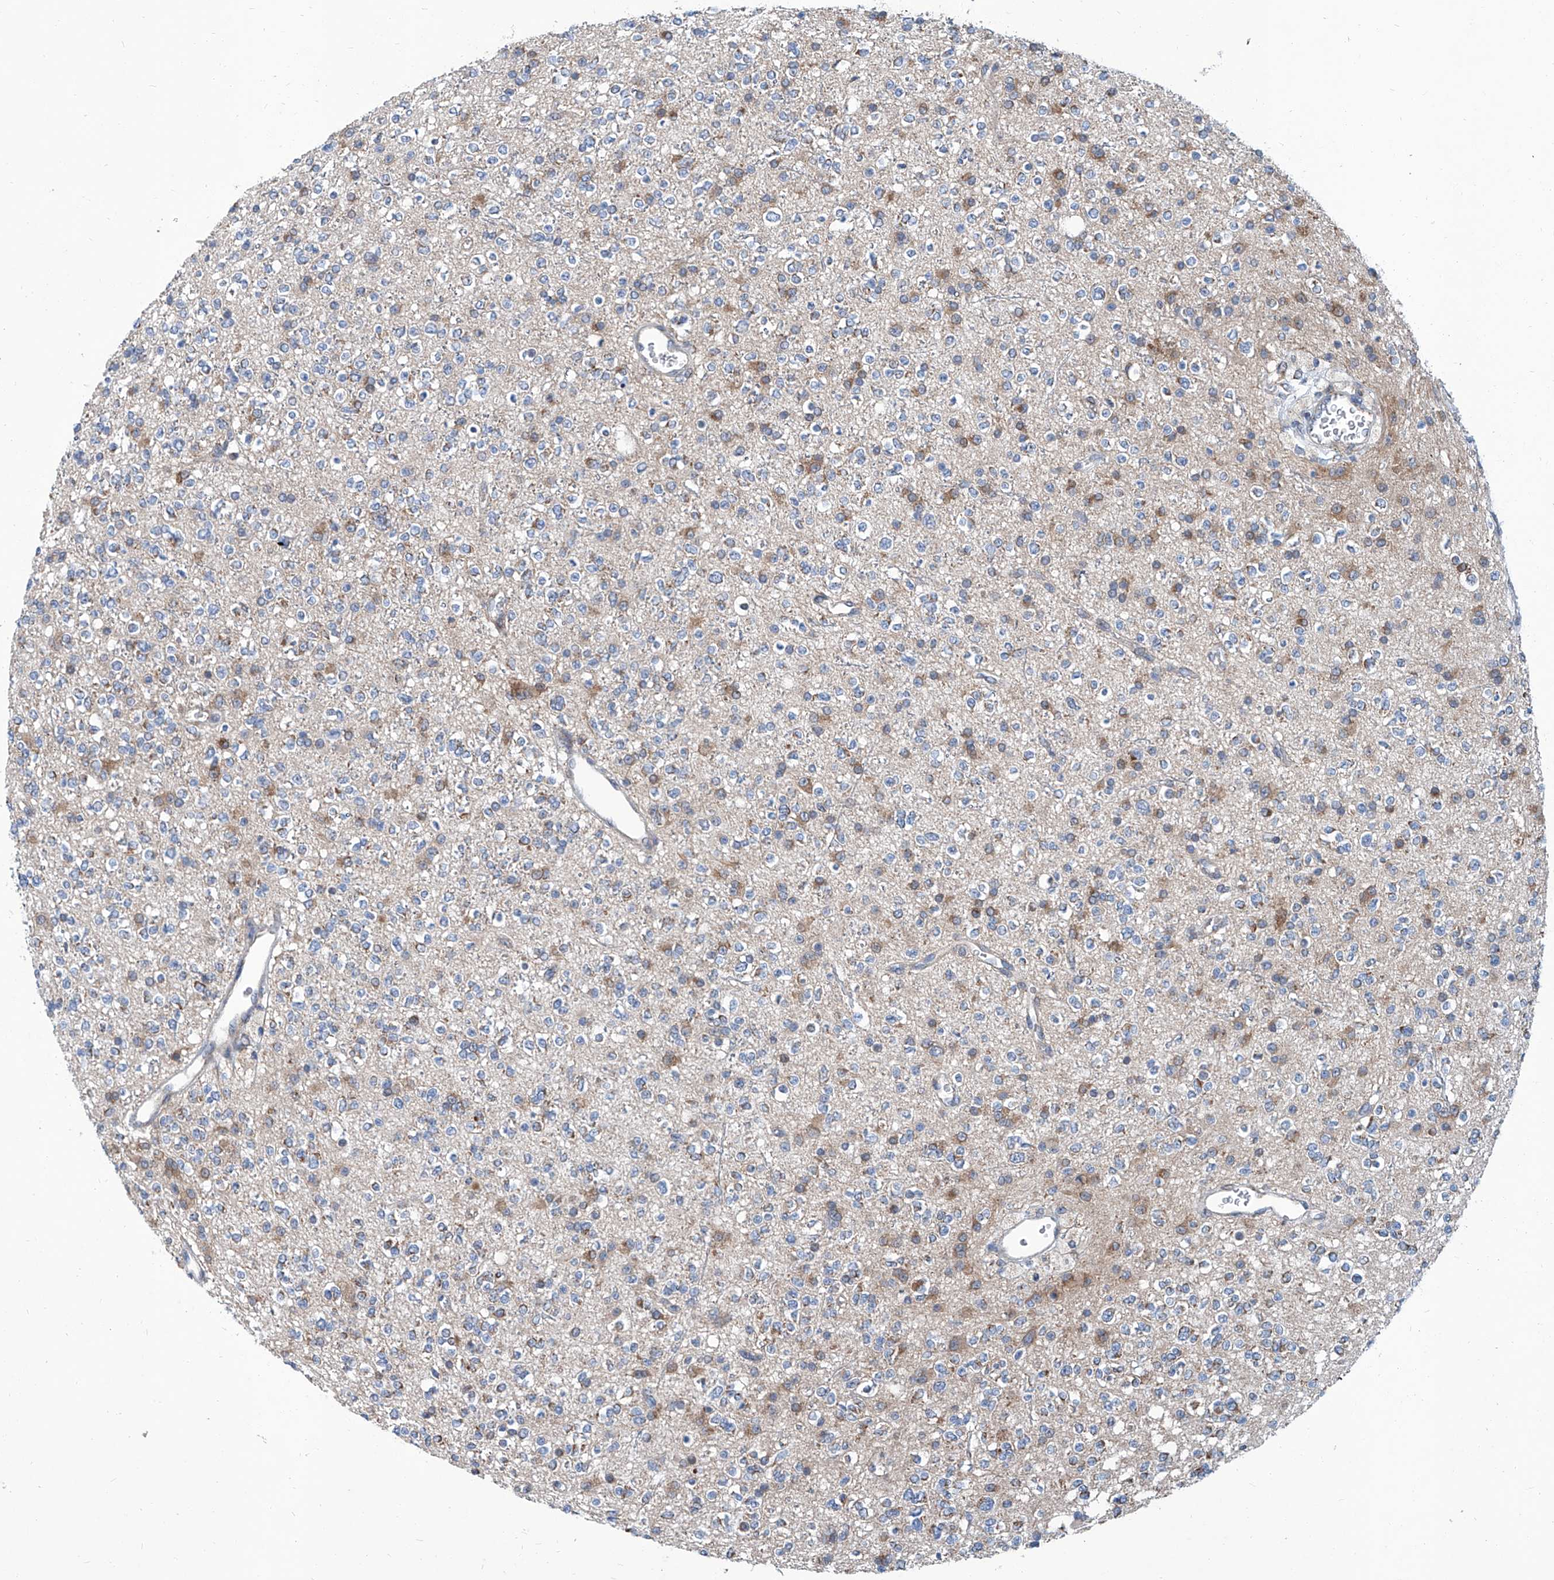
{"staining": {"intensity": "moderate", "quantity": "<25%", "location": "cytoplasmic/membranous"}, "tissue": "glioma", "cell_type": "Tumor cells", "image_type": "cancer", "snomed": [{"axis": "morphology", "description": "Glioma, malignant, High grade"}, {"axis": "topography", "description": "Brain"}], "caption": "Immunohistochemical staining of malignant glioma (high-grade) displays moderate cytoplasmic/membranous protein positivity in about <25% of tumor cells.", "gene": "USP48", "patient": {"sex": "male", "age": 34}}